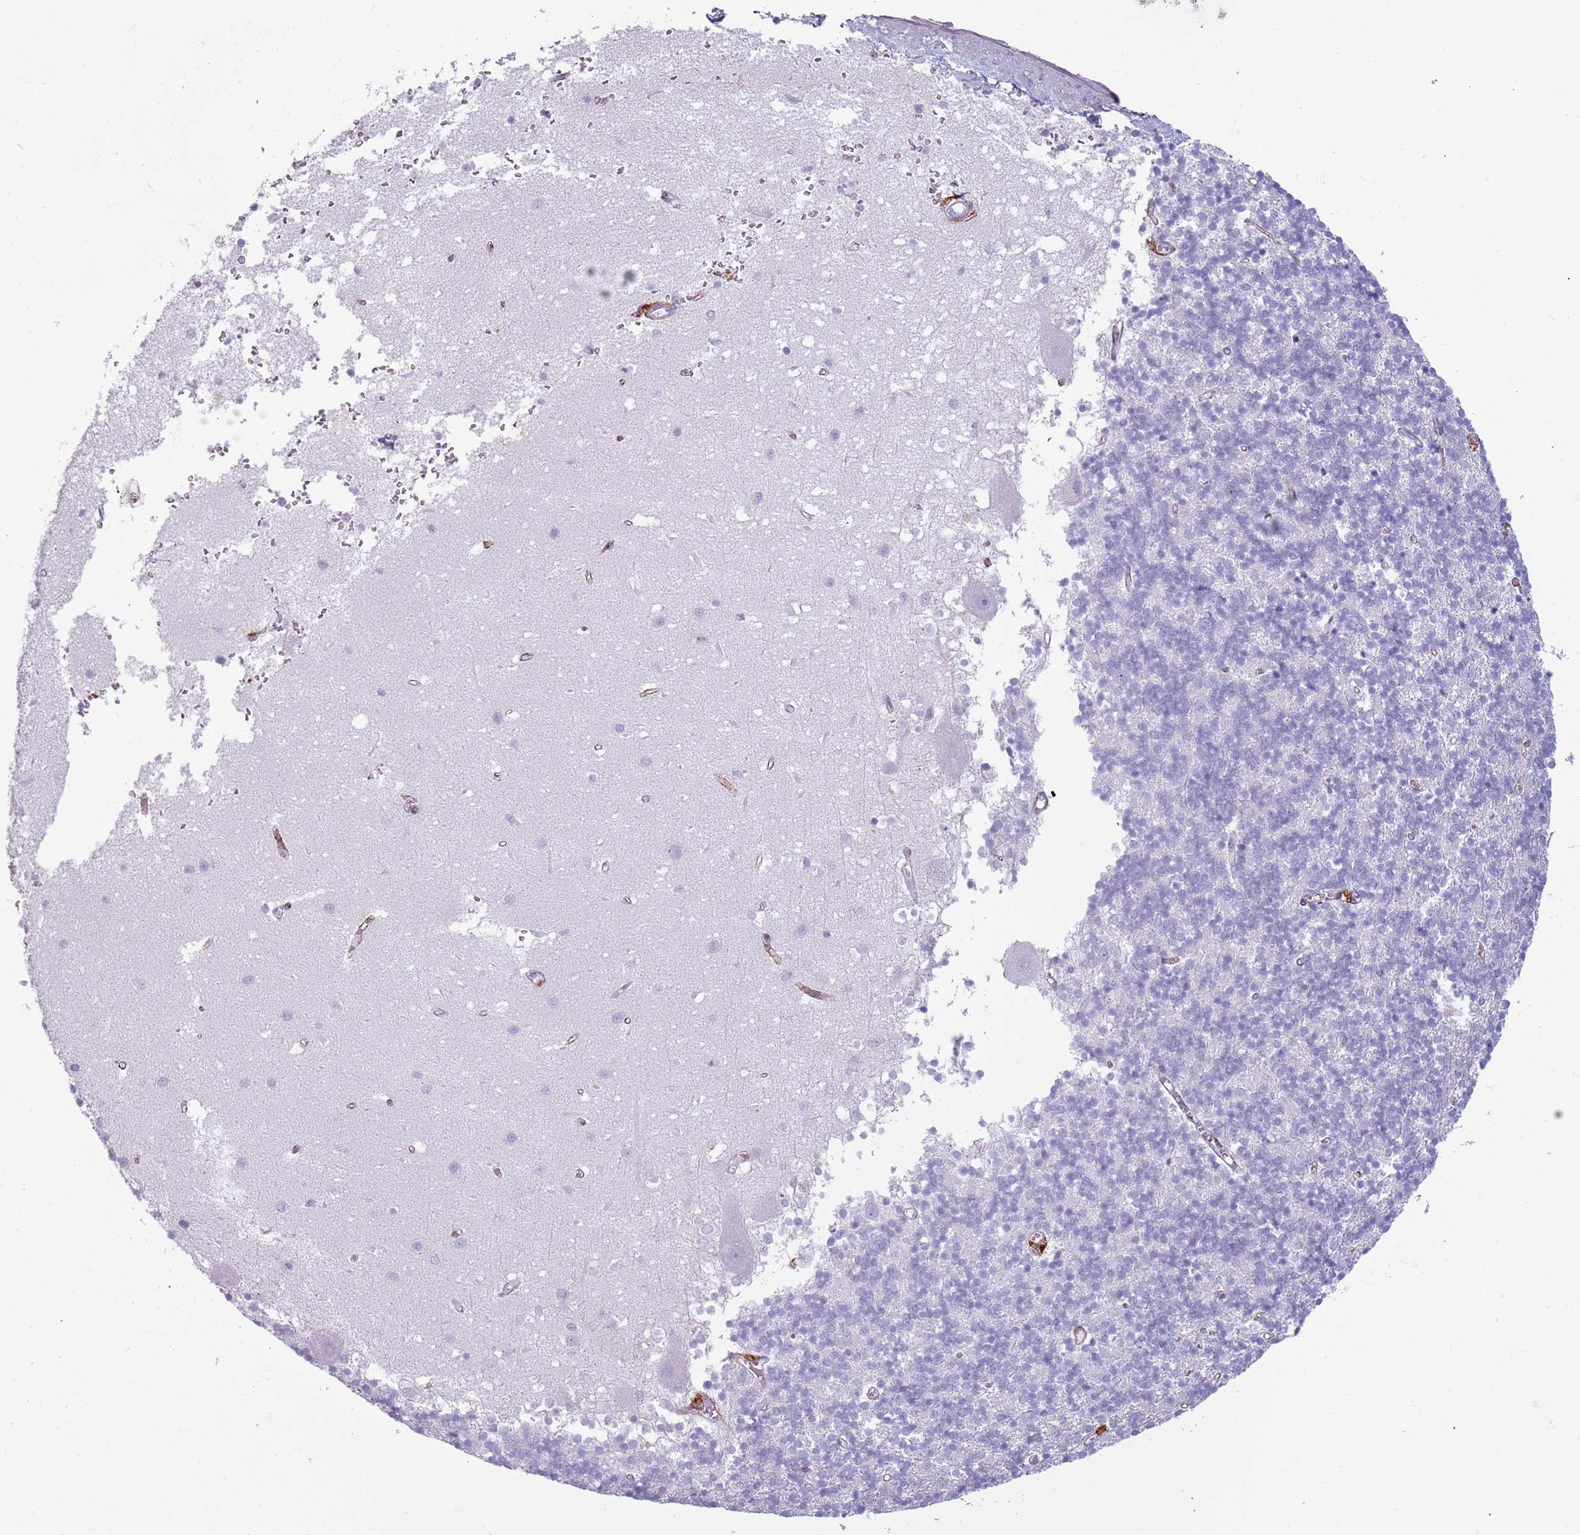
{"staining": {"intensity": "negative", "quantity": "none", "location": "none"}, "tissue": "cerebellum", "cell_type": "Cells in granular layer", "image_type": "normal", "snomed": [{"axis": "morphology", "description": "Normal tissue, NOS"}, {"axis": "topography", "description": "Cerebellum"}], "caption": "Immunohistochemical staining of unremarkable cerebellum exhibits no significant positivity in cells in granular layer.", "gene": "COLEC12", "patient": {"sex": "male", "age": 54}}